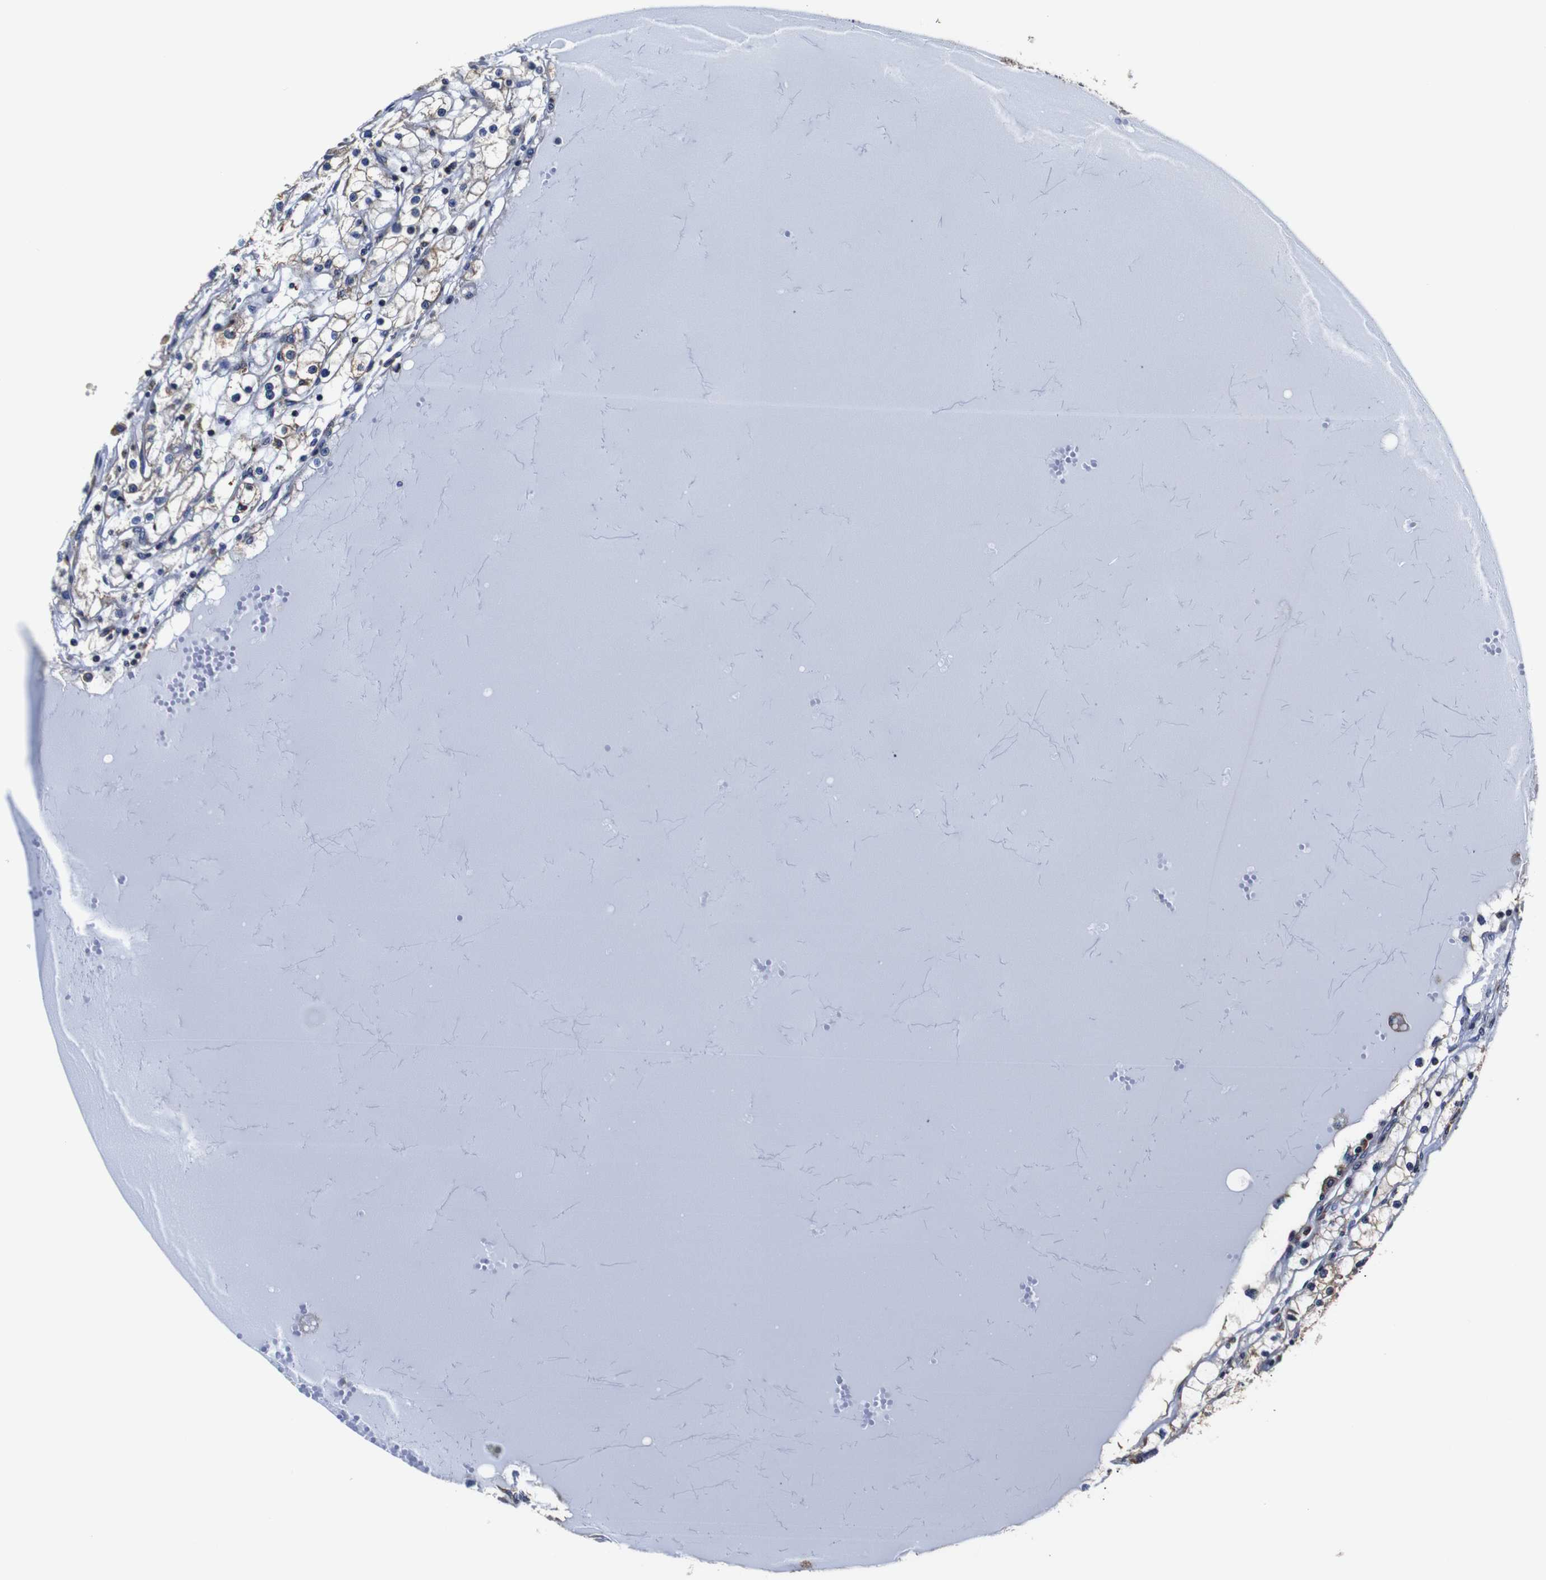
{"staining": {"intensity": "moderate", "quantity": "25%-75%", "location": "cytoplasmic/membranous"}, "tissue": "renal cancer", "cell_type": "Tumor cells", "image_type": "cancer", "snomed": [{"axis": "morphology", "description": "Adenocarcinoma, NOS"}, {"axis": "topography", "description": "Kidney"}], "caption": "The histopathology image demonstrates staining of renal cancer, revealing moderate cytoplasmic/membranous protein positivity (brown color) within tumor cells.", "gene": "PPIB", "patient": {"sex": "male", "age": 56}}